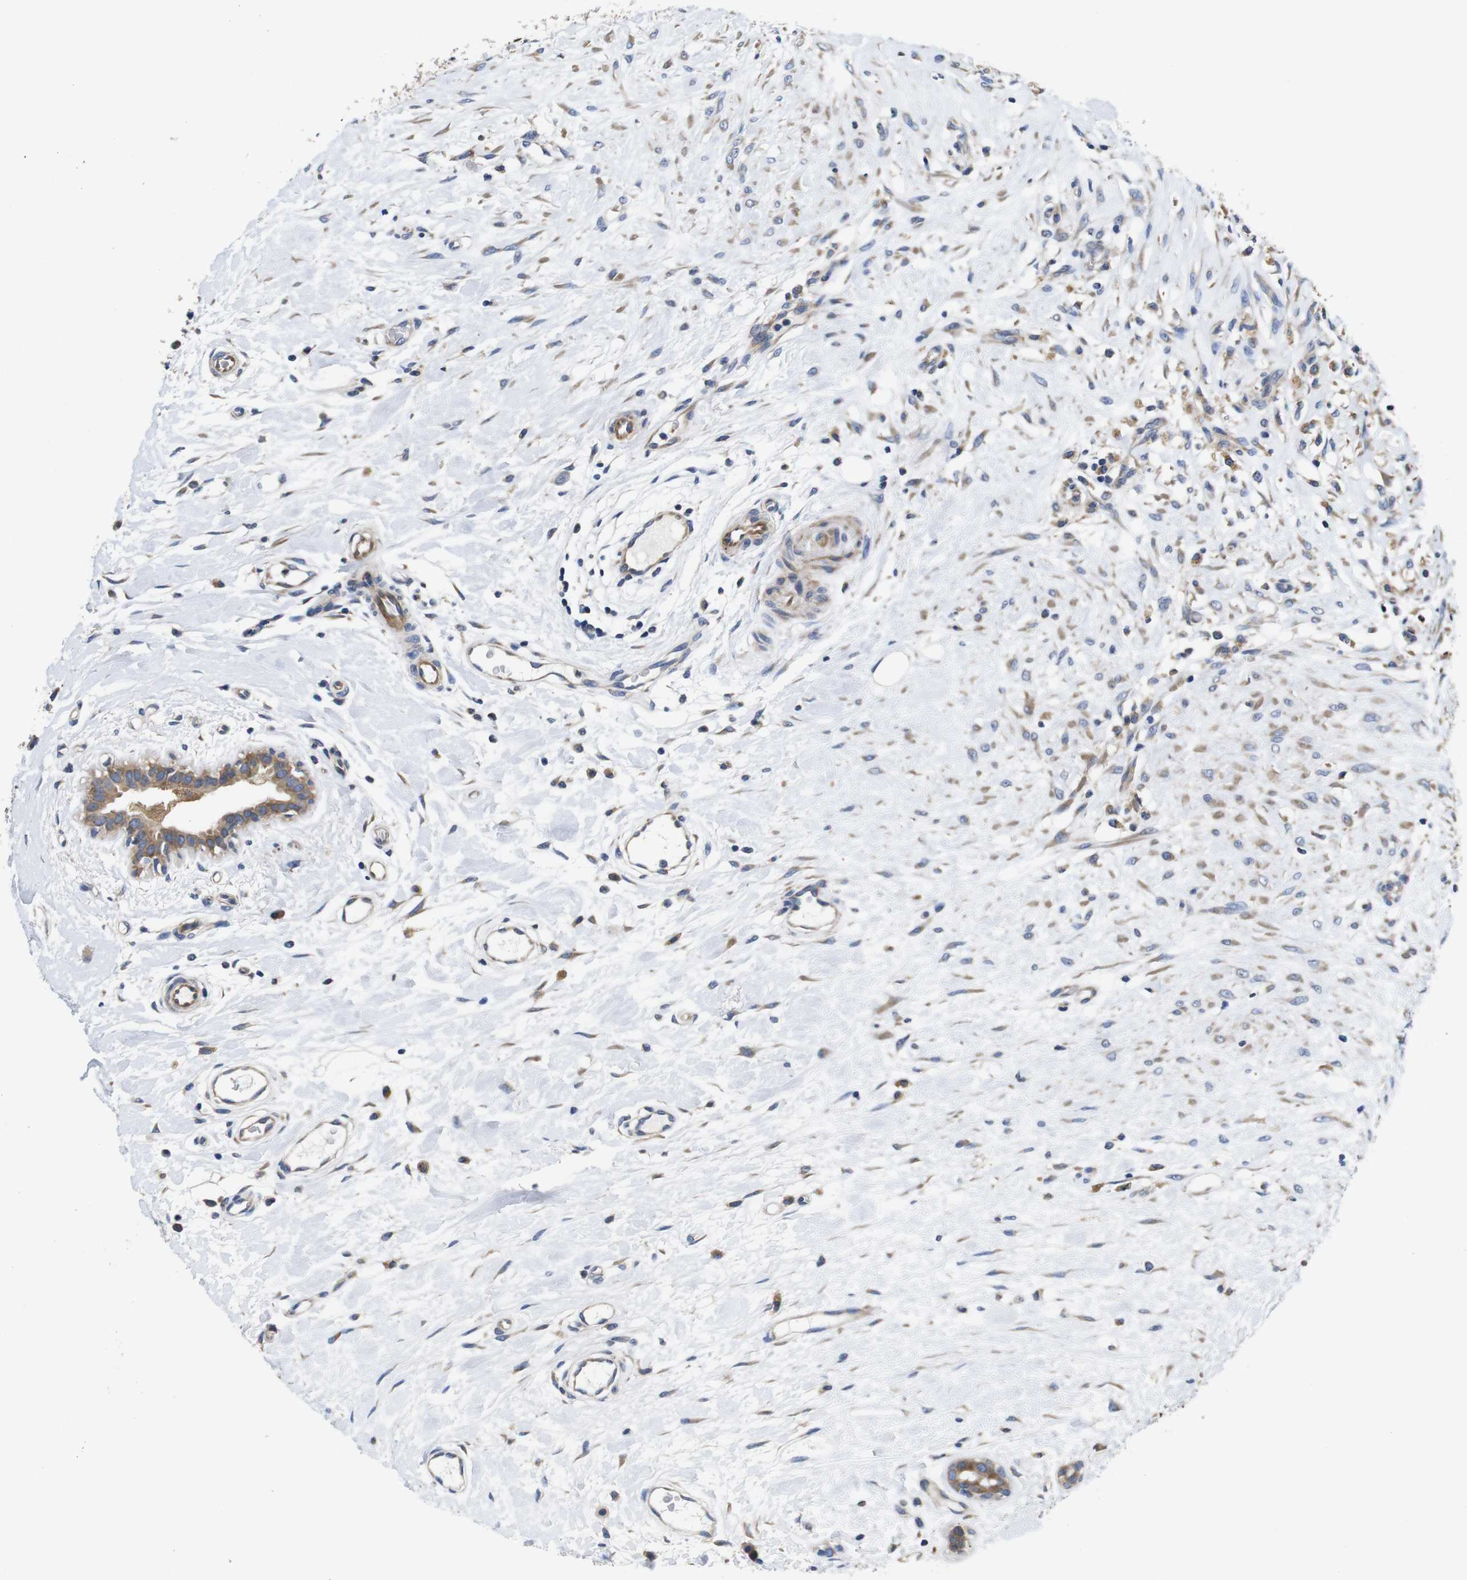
{"staining": {"intensity": "moderate", "quantity": ">75%", "location": "cytoplasmic/membranous"}, "tissue": "breast cancer", "cell_type": "Tumor cells", "image_type": "cancer", "snomed": [{"axis": "morphology", "description": "Duct carcinoma"}, {"axis": "topography", "description": "Breast"}], "caption": "Moderate cytoplasmic/membranous expression for a protein is identified in approximately >75% of tumor cells of breast invasive ductal carcinoma using IHC.", "gene": "MARCHF7", "patient": {"sex": "female", "age": 40}}